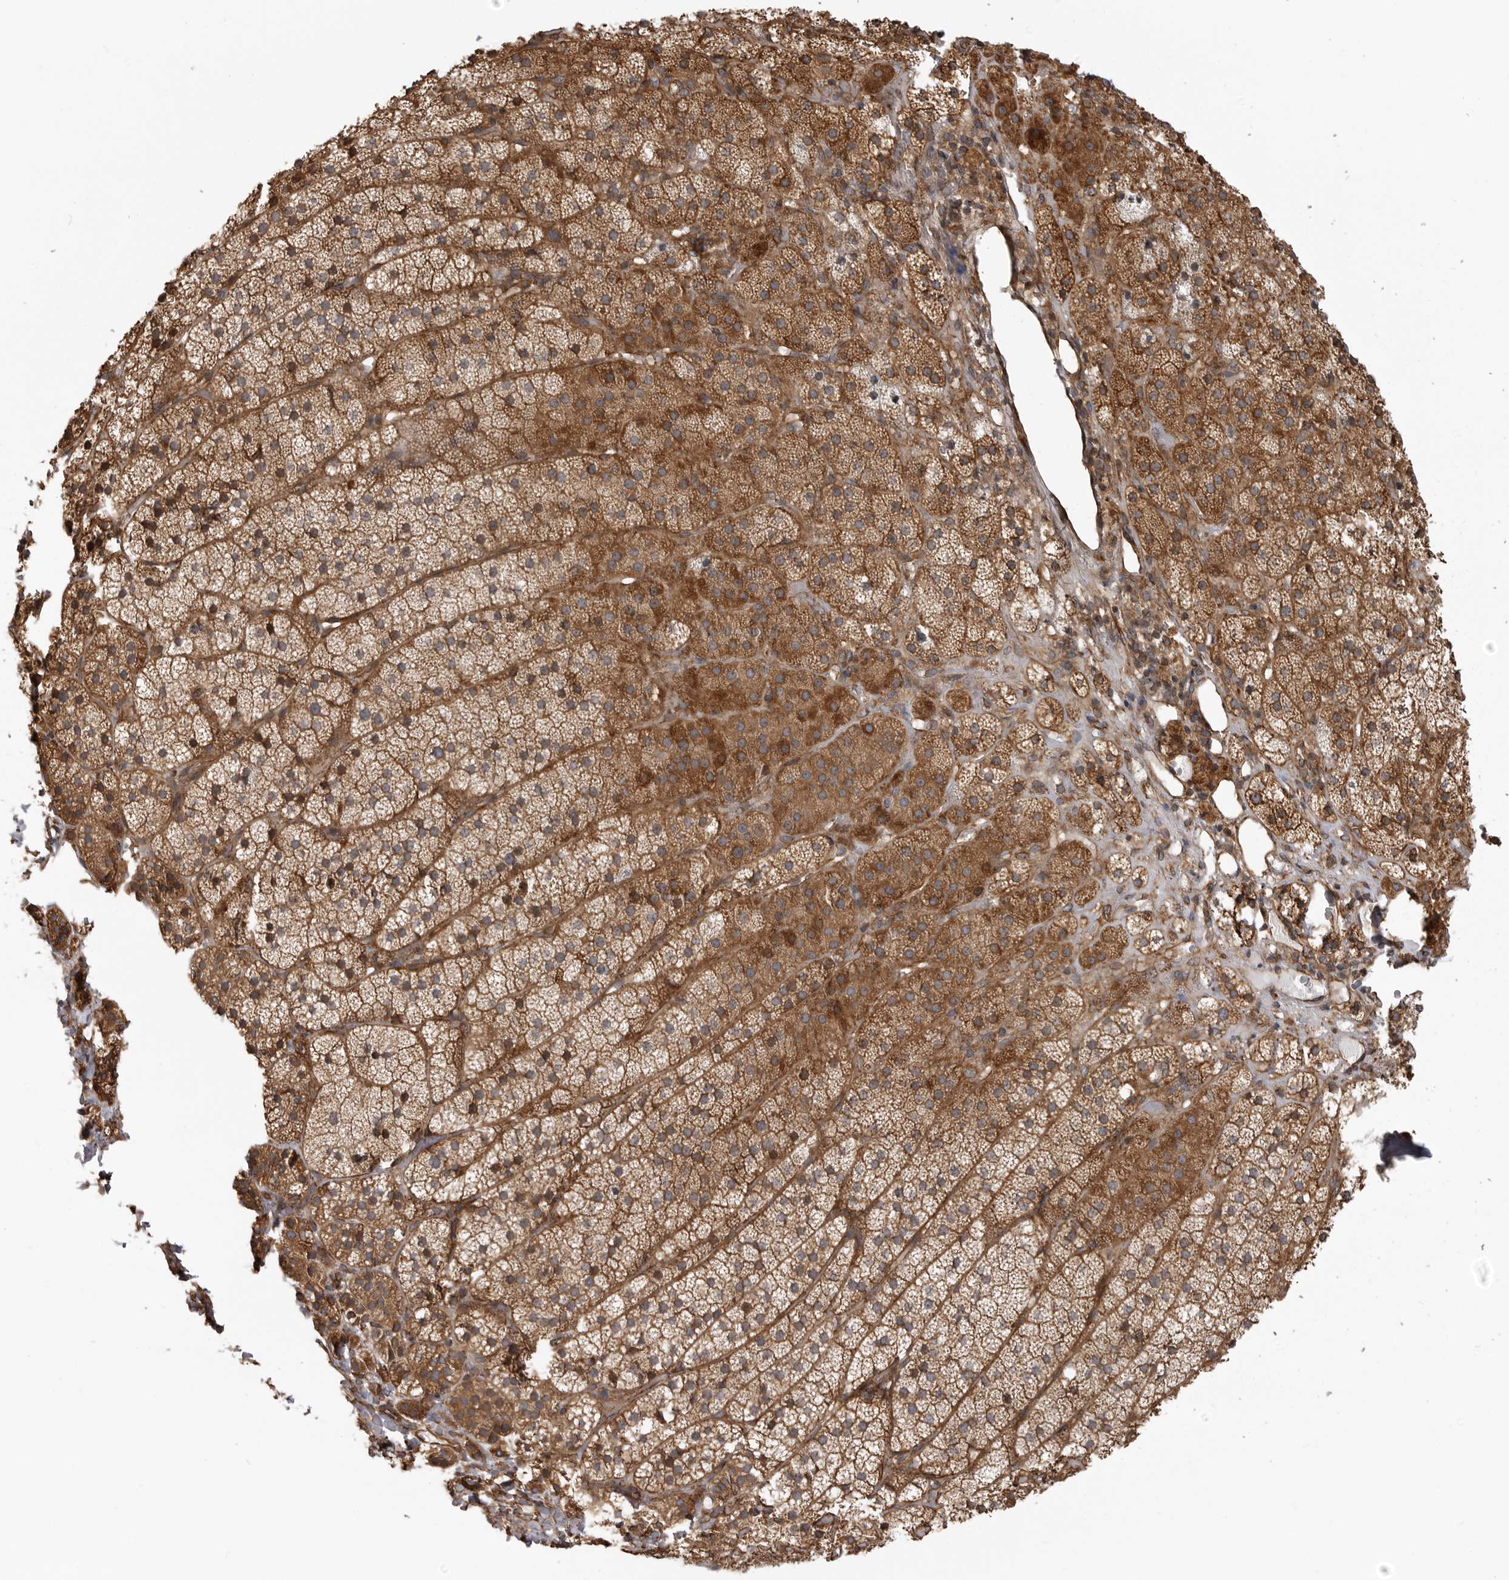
{"staining": {"intensity": "moderate", "quantity": ">75%", "location": "cytoplasmic/membranous"}, "tissue": "adrenal gland", "cell_type": "Glandular cells", "image_type": "normal", "snomed": [{"axis": "morphology", "description": "Normal tissue, NOS"}, {"axis": "topography", "description": "Adrenal gland"}], "caption": "Immunohistochemistry (IHC) micrograph of benign adrenal gland: adrenal gland stained using immunohistochemistry displays medium levels of moderate protein expression localized specifically in the cytoplasmic/membranous of glandular cells, appearing as a cytoplasmic/membranous brown color.", "gene": "ZNRF1", "patient": {"sex": "female", "age": 44}}